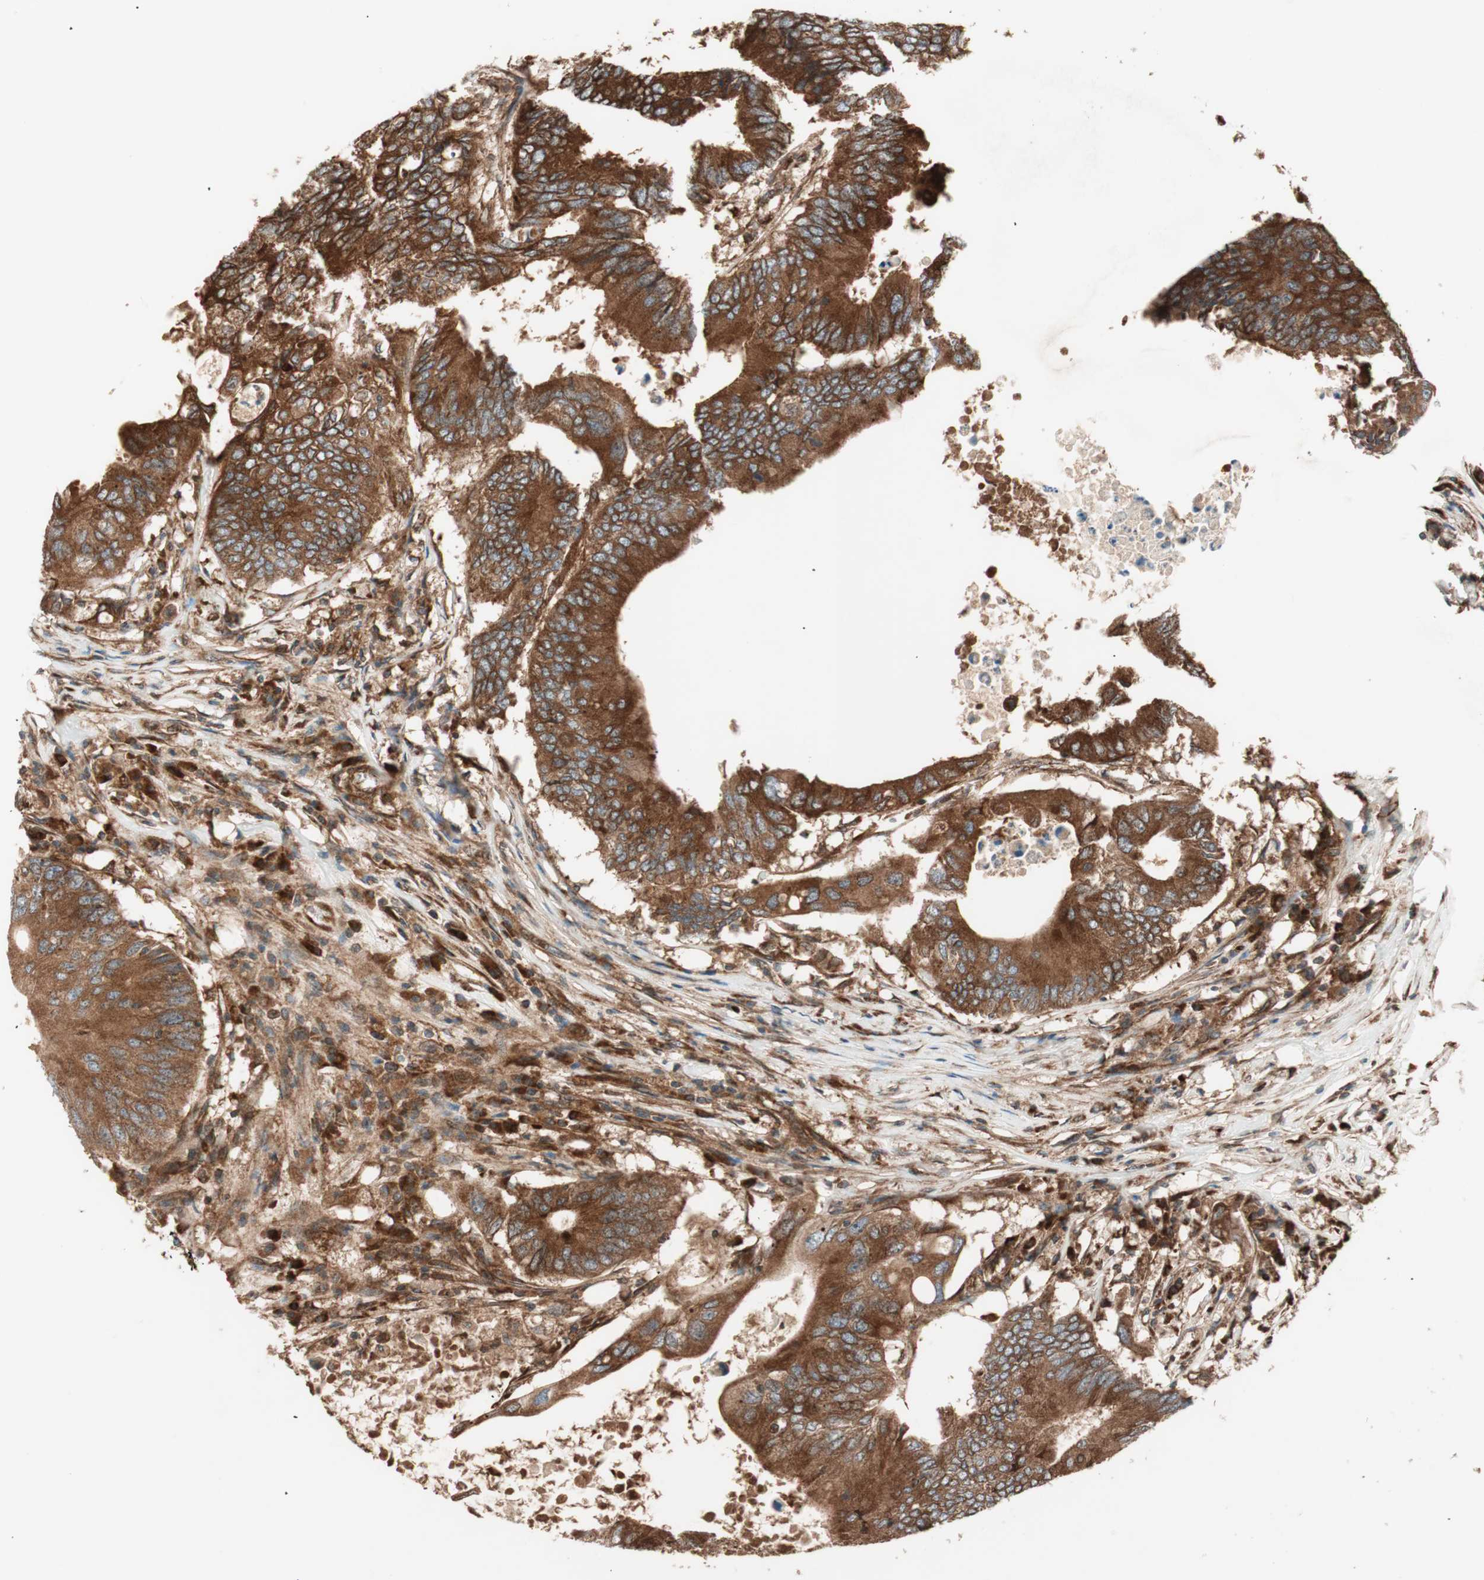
{"staining": {"intensity": "strong", "quantity": ">75%", "location": "cytoplasmic/membranous"}, "tissue": "colorectal cancer", "cell_type": "Tumor cells", "image_type": "cancer", "snomed": [{"axis": "morphology", "description": "Adenocarcinoma, NOS"}, {"axis": "topography", "description": "Colon"}], "caption": "Approximately >75% of tumor cells in colorectal adenocarcinoma display strong cytoplasmic/membranous protein positivity as visualized by brown immunohistochemical staining.", "gene": "RAB5A", "patient": {"sex": "male", "age": 71}}